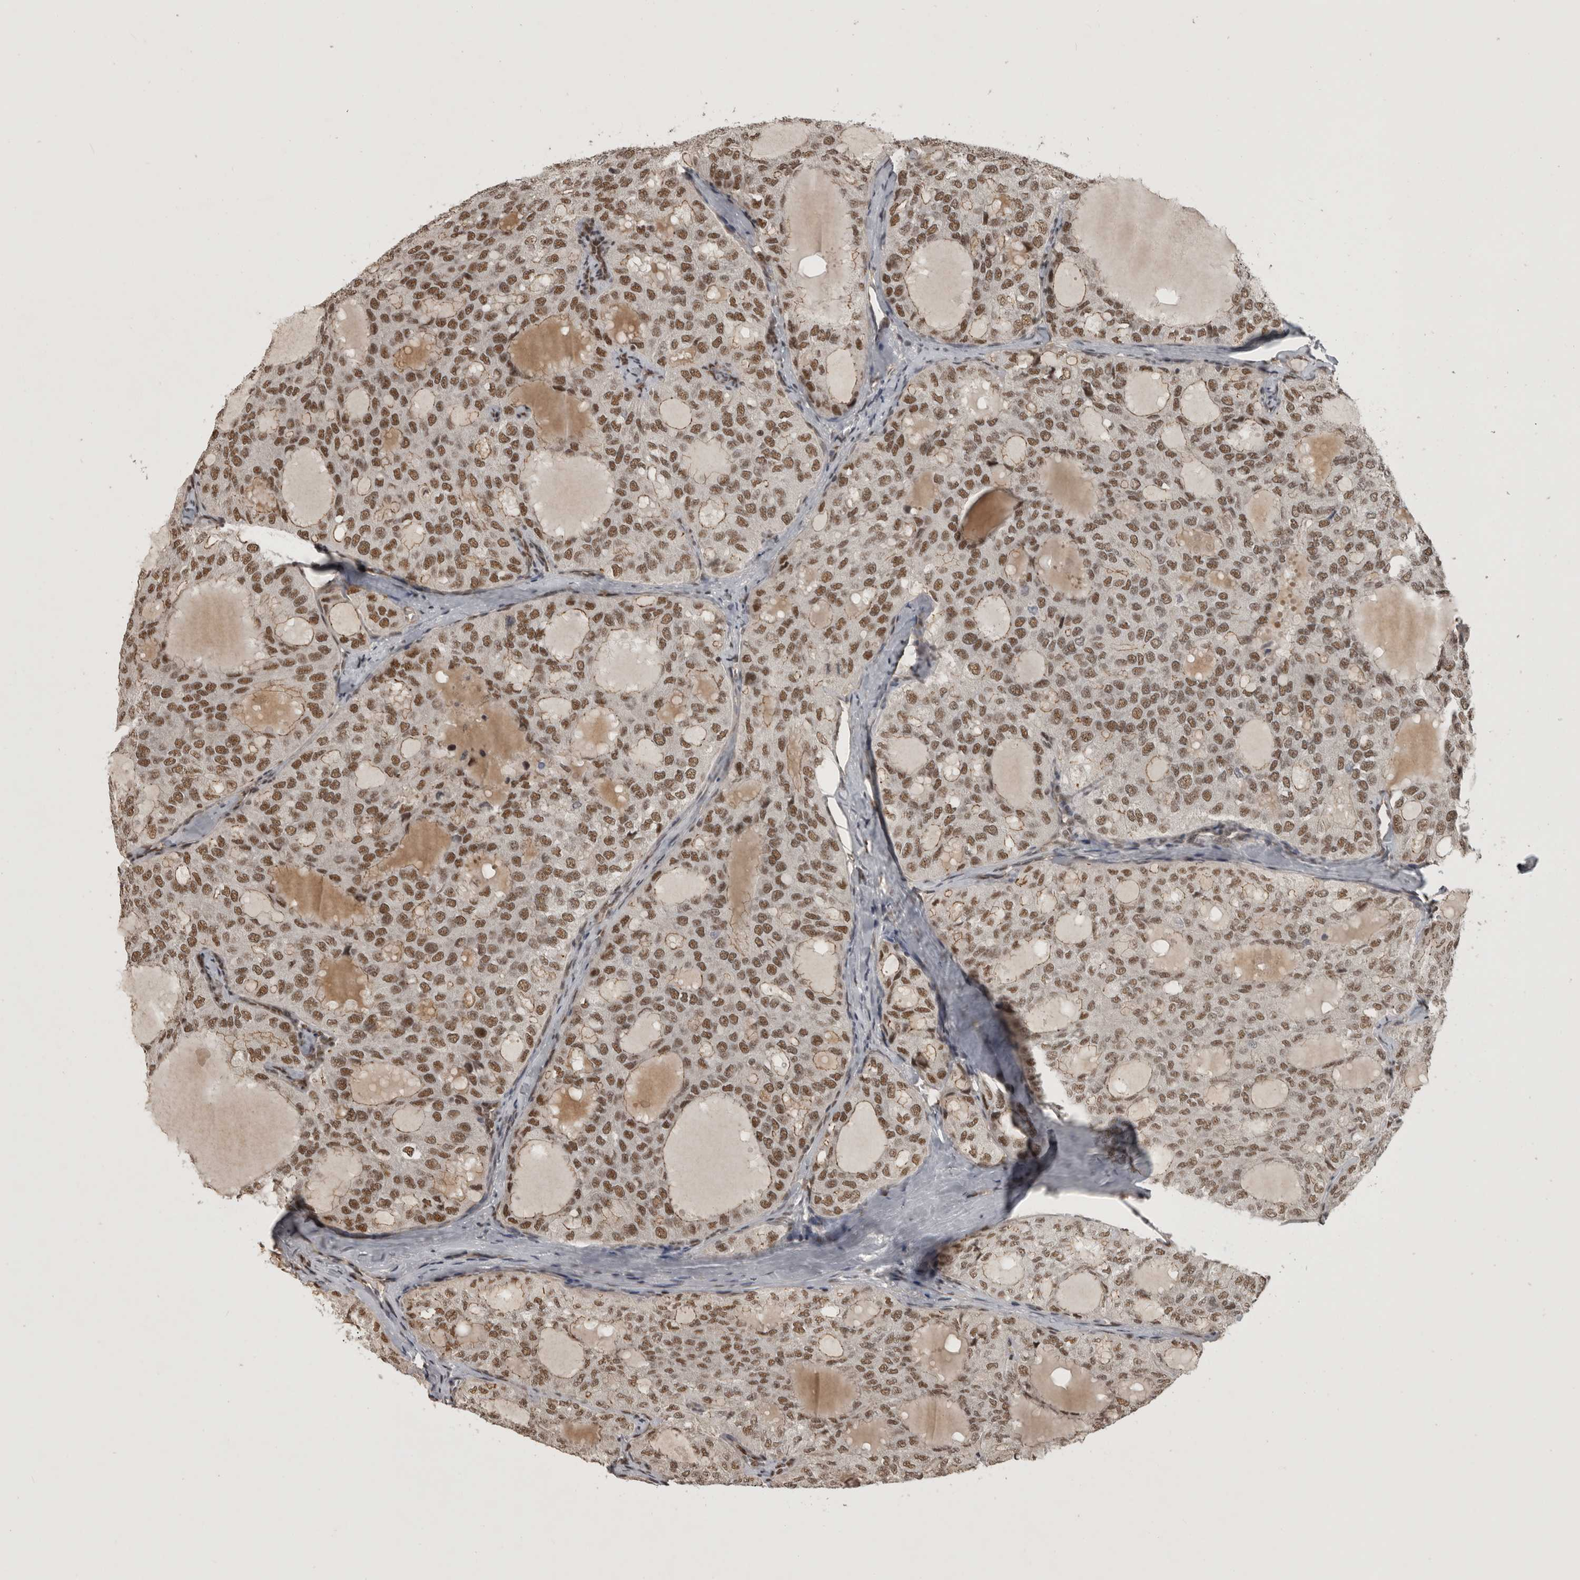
{"staining": {"intensity": "moderate", "quantity": ">75%", "location": "nuclear"}, "tissue": "thyroid cancer", "cell_type": "Tumor cells", "image_type": "cancer", "snomed": [{"axis": "morphology", "description": "Follicular adenoma carcinoma, NOS"}, {"axis": "topography", "description": "Thyroid gland"}], "caption": "Immunohistochemistry histopathology image of human thyroid cancer (follicular adenoma carcinoma) stained for a protein (brown), which shows medium levels of moderate nuclear positivity in approximately >75% of tumor cells.", "gene": "CBLL1", "patient": {"sex": "male", "age": 75}}